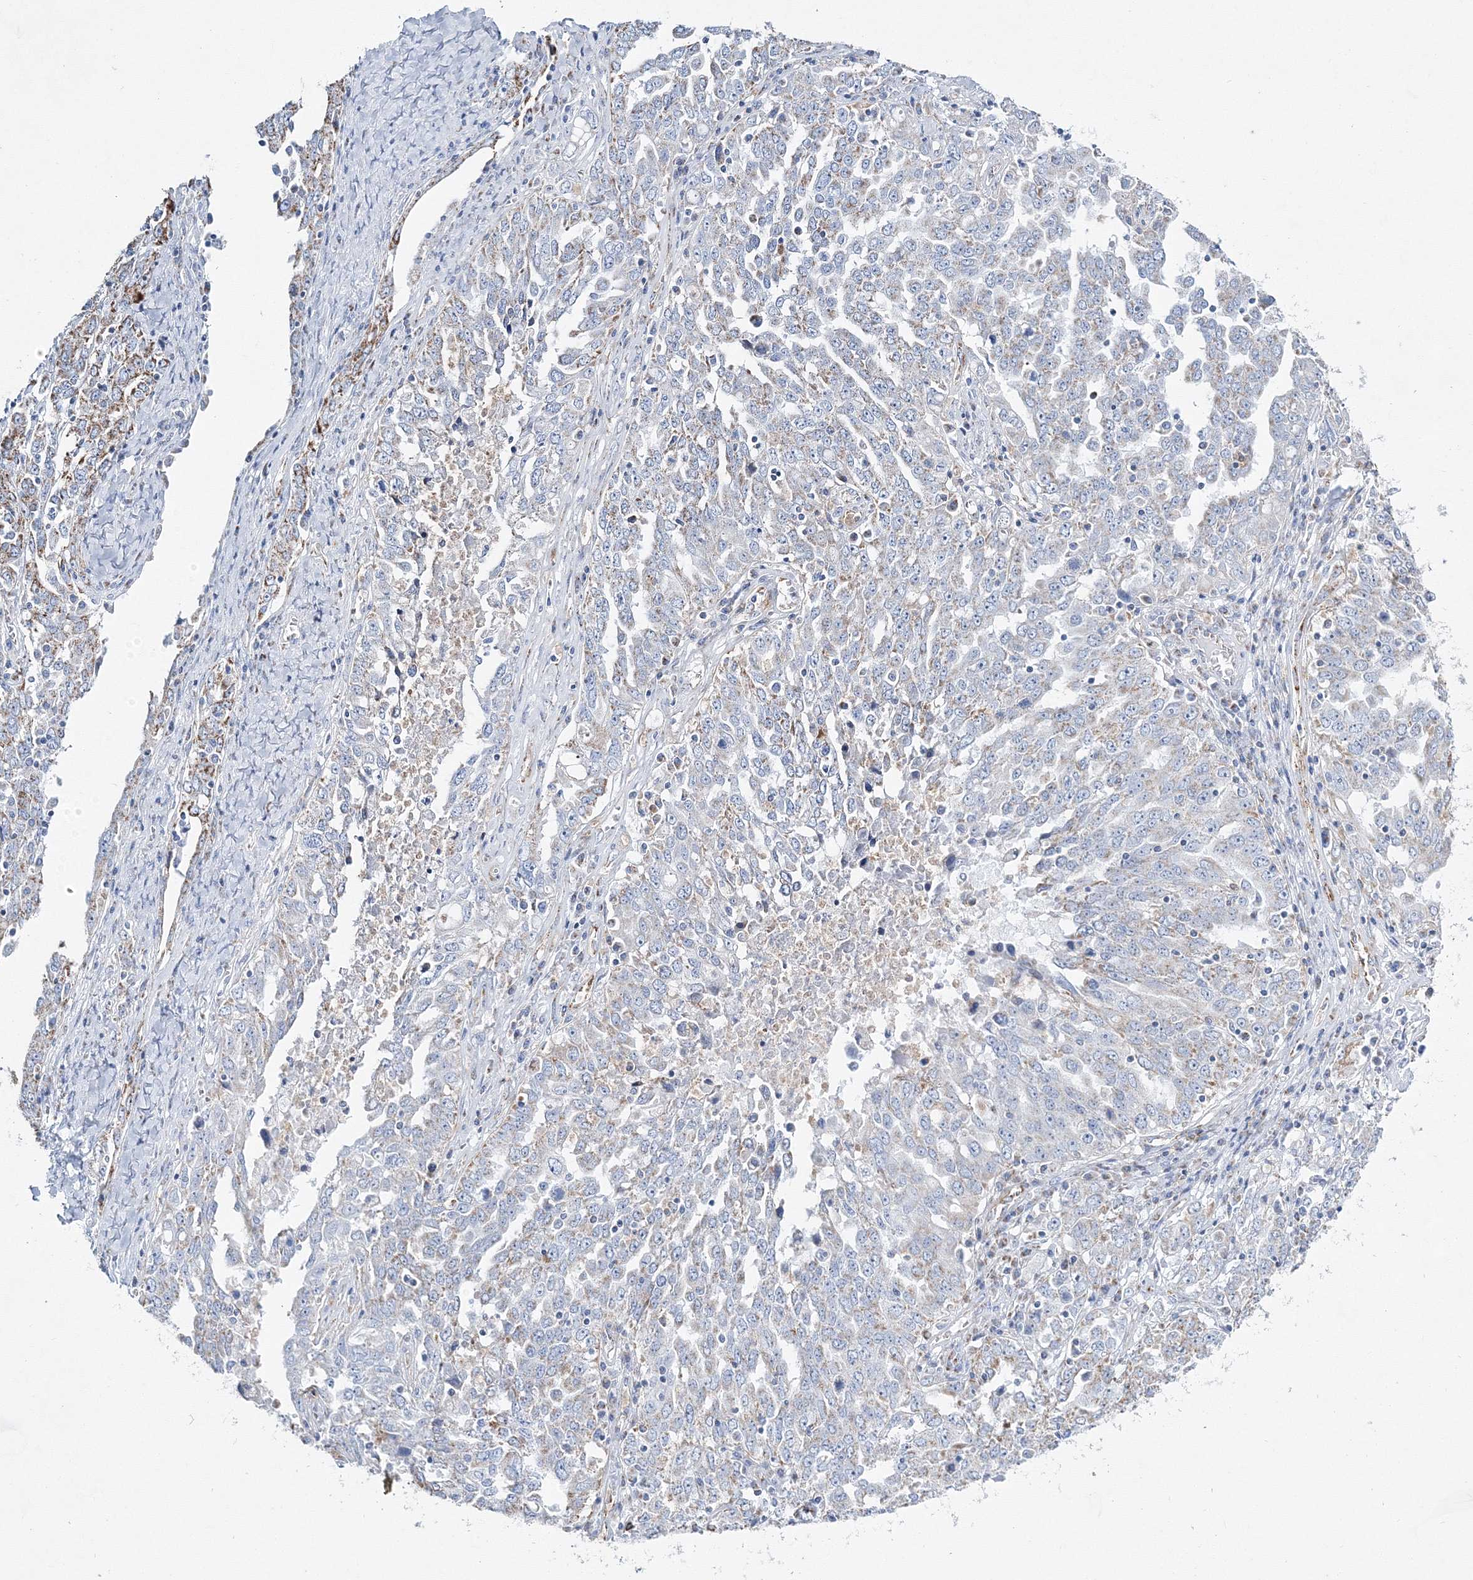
{"staining": {"intensity": "weak", "quantity": "<25%", "location": "cytoplasmic/membranous"}, "tissue": "ovarian cancer", "cell_type": "Tumor cells", "image_type": "cancer", "snomed": [{"axis": "morphology", "description": "Carcinoma, endometroid"}, {"axis": "topography", "description": "Ovary"}], "caption": "Tumor cells show no significant protein expression in ovarian cancer.", "gene": "HIBCH", "patient": {"sex": "female", "age": 62}}